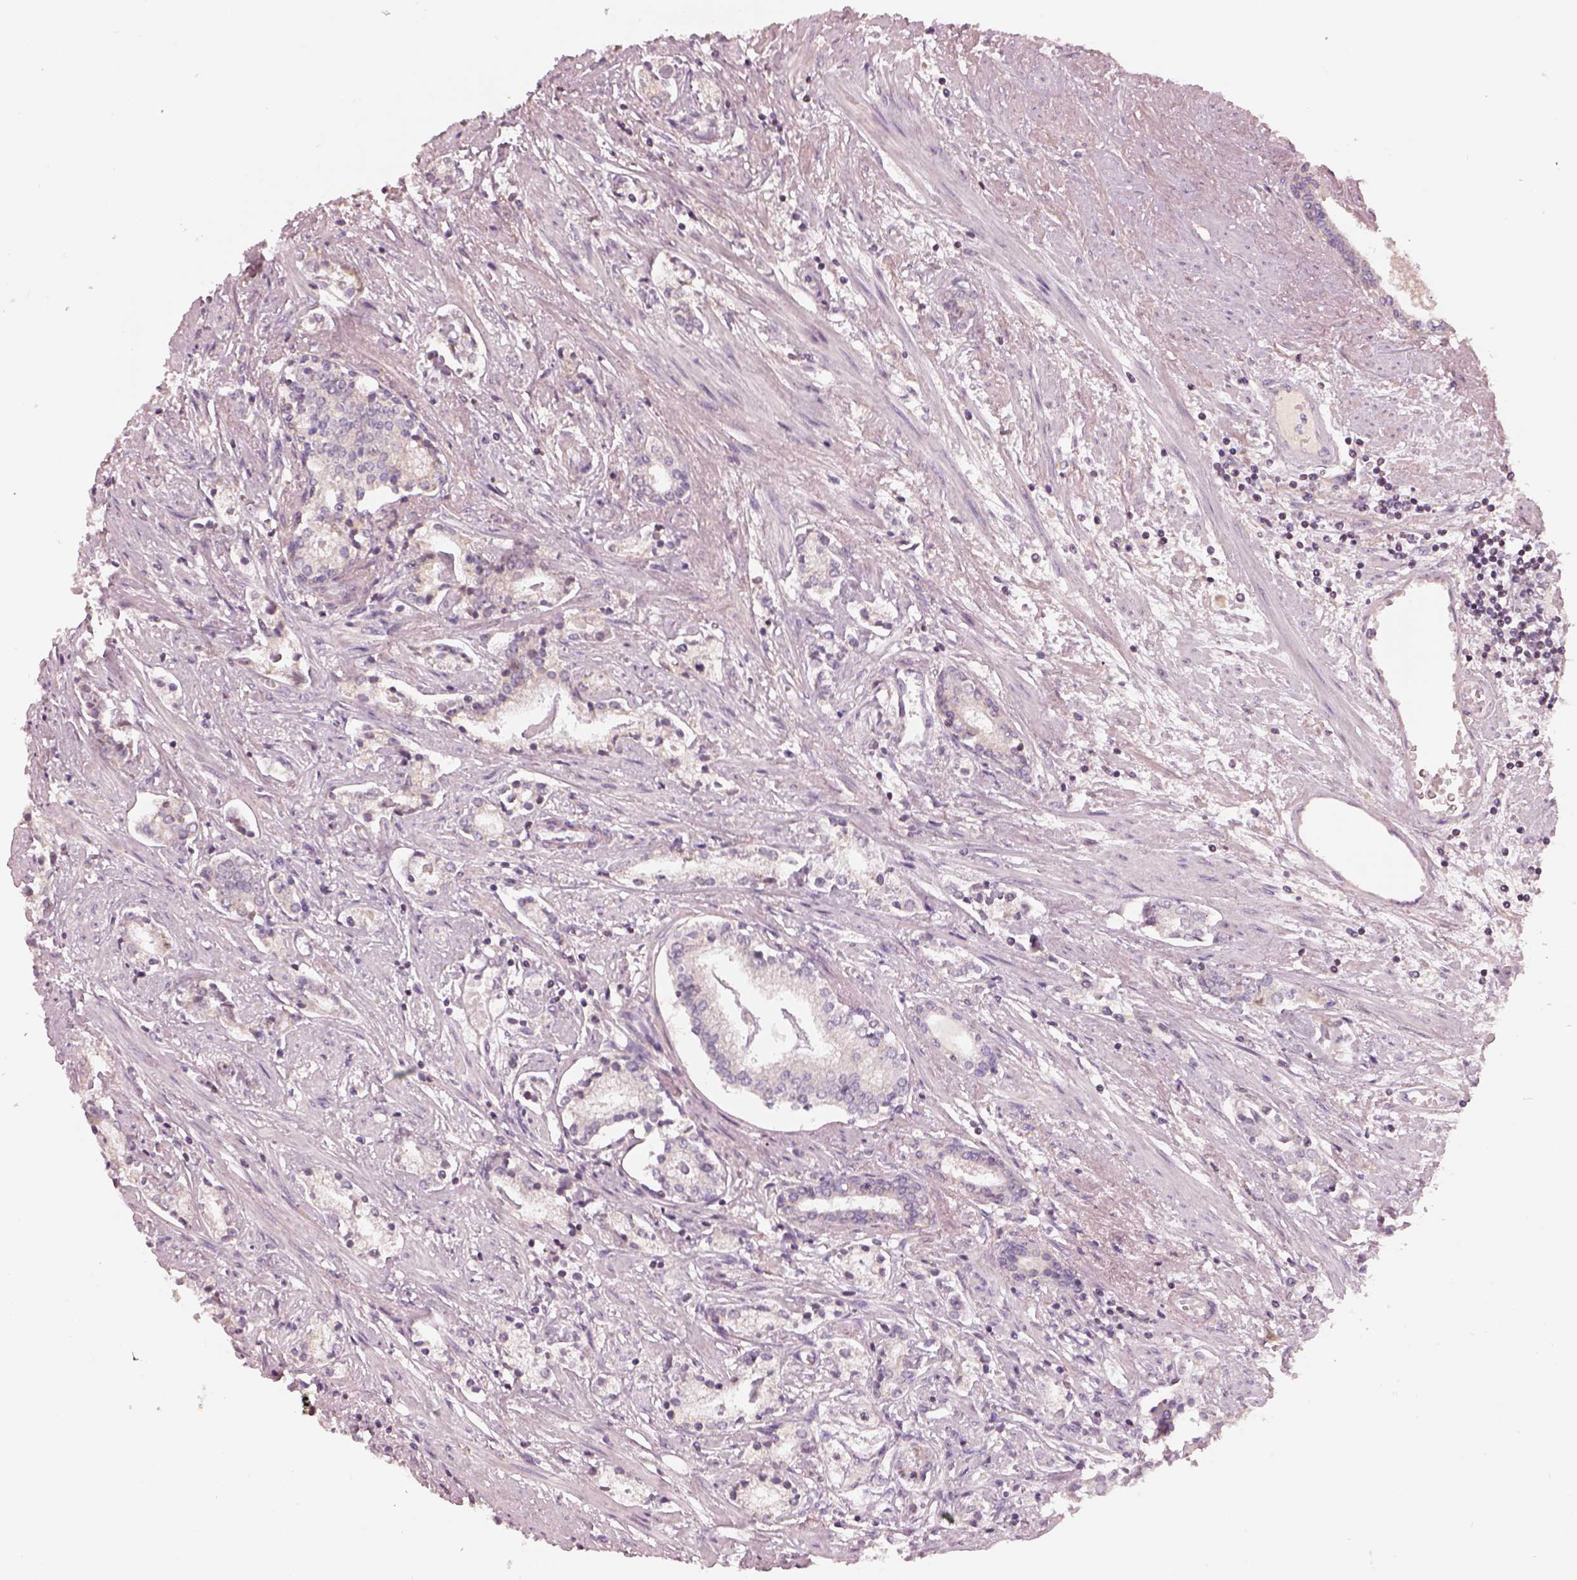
{"staining": {"intensity": "weak", "quantity": "<25%", "location": "cytoplasmic/membranous"}, "tissue": "prostate cancer", "cell_type": "Tumor cells", "image_type": "cancer", "snomed": [{"axis": "morphology", "description": "Adenocarcinoma, NOS"}, {"axis": "topography", "description": "Prostate"}], "caption": "This is a micrograph of immunohistochemistry (IHC) staining of adenocarcinoma (prostate), which shows no staining in tumor cells.", "gene": "TLX3", "patient": {"sex": "male", "age": 64}}